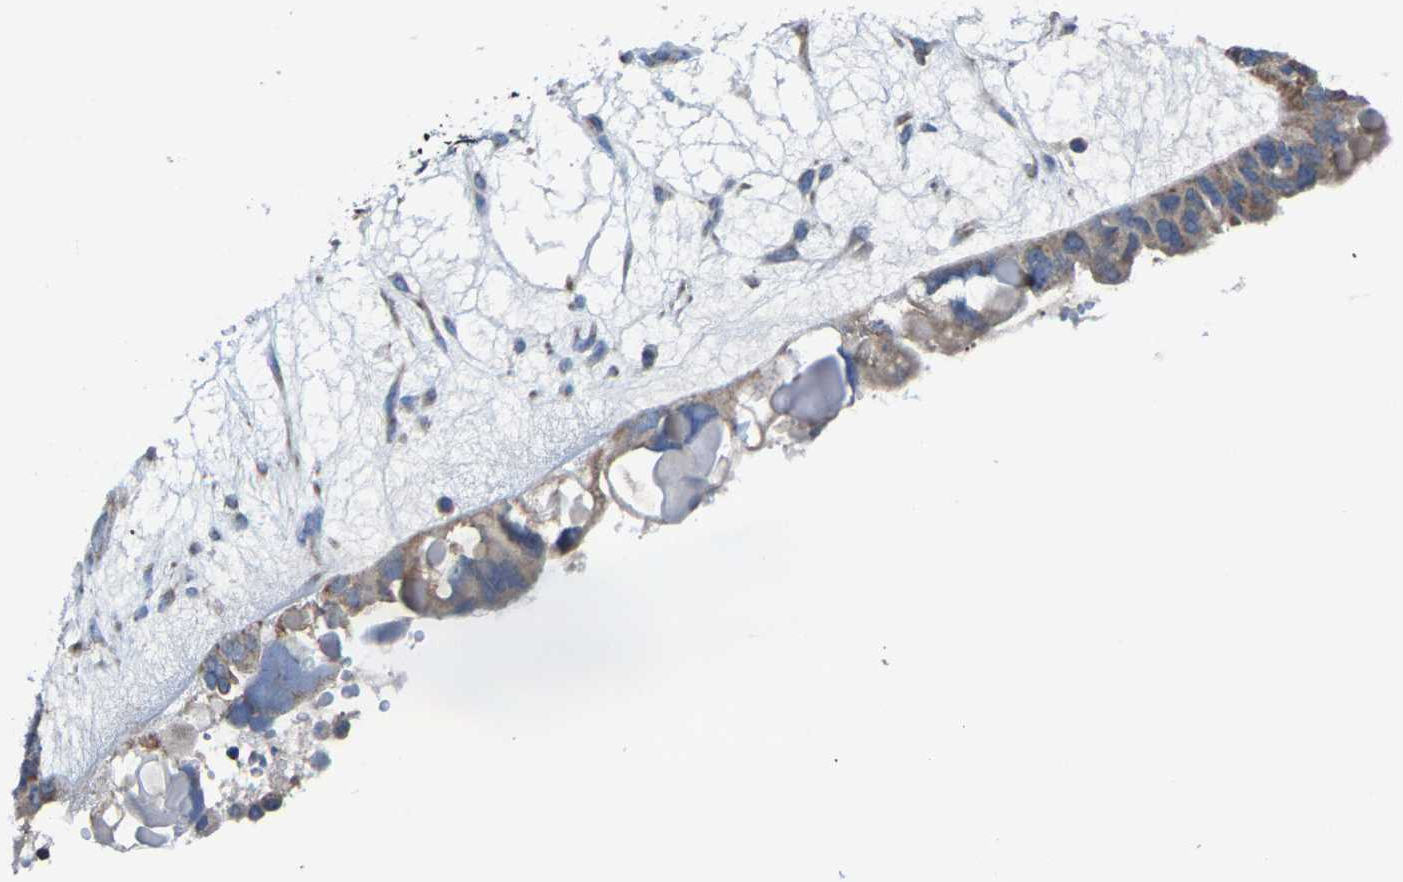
{"staining": {"intensity": "weak", "quantity": ">75%", "location": "cytoplasmic/membranous"}, "tissue": "ovarian cancer", "cell_type": "Tumor cells", "image_type": "cancer", "snomed": [{"axis": "morphology", "description": "Cystadenocarcinoma, serous, NOS"}, {"axis": "topography", "description": "Ovary"}], "caption": "Human ovarian serous cystadenocarcinoma stained for a protein (brown) exhibits weak cytoplasmic/membranous positive expression in approximately >75% of tumor cells.", "gene": "AGK", "patient": {"sex": "female", "age": 79}}